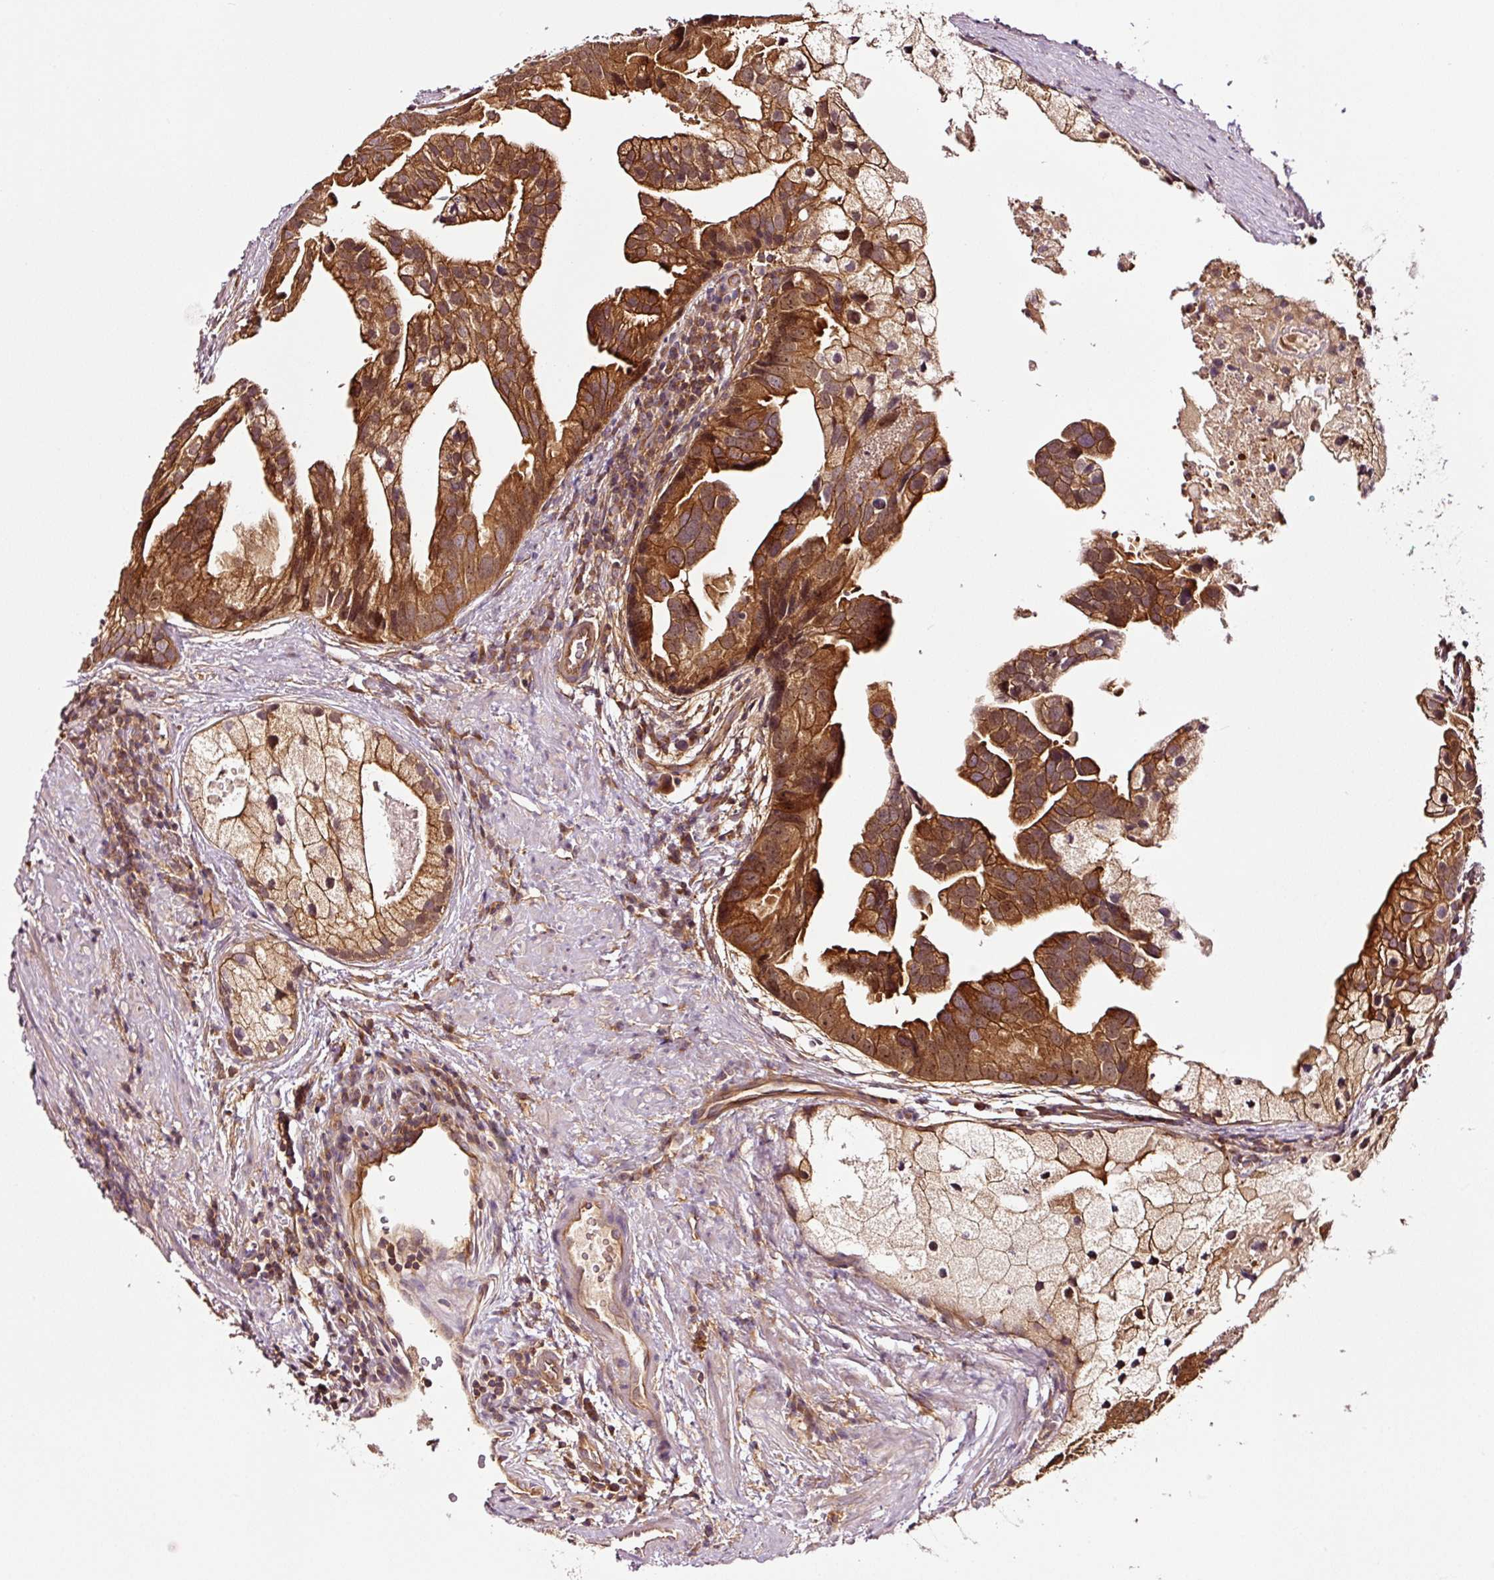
{"staining": {"intensity": "moderate", "quantity": ">75%", "location": "cytoplasmic/membranous"}, "tissue": "prostate cancer", "cell_type": "Tumor cells", "image_type": "cancer", "snomed": [{"axis": "morphology", "description": "Adenocarcinoma, High grade"}, {"axis": "topography", "description": "Prostate"}], "caption": "Brown immunohistochemical staining in prostate cancer (adenocarcinoma (high-grade)) displays moderate cytoplasmic/membranous expression in about >75% of tumor cells. Nuclei are stained in blue.", "gene": "METAP1", "patient": {"sex": "male", "age": 62}}